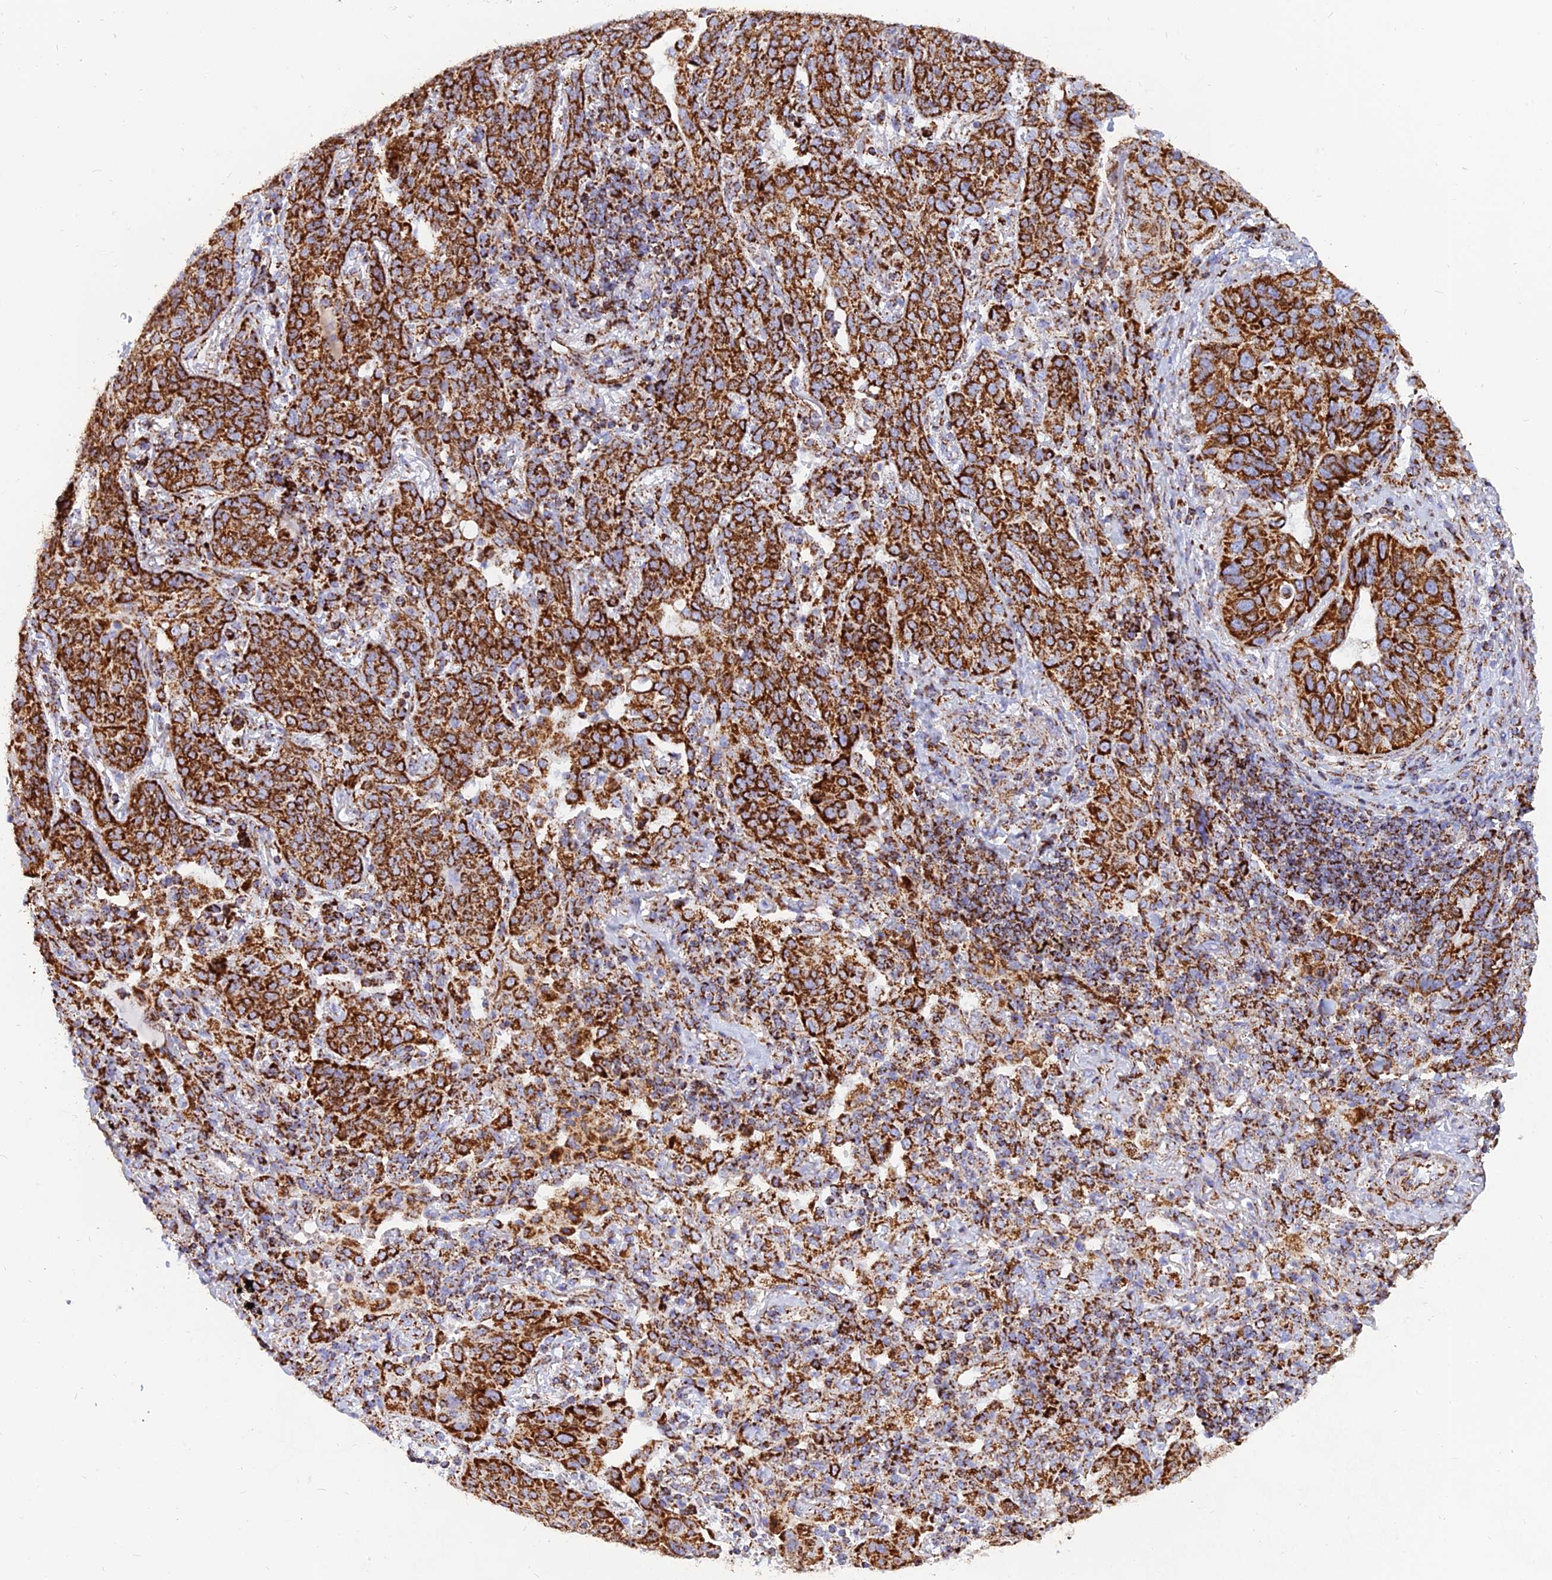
{"staining": {"intensity": "strong", "quantity": ">75%", "location": "cytoplasmic/membranous"}, "tissue": "lung cancer", "cell_type": "Tumor cells", "image_type": "cancer", "snomed": [{"axis": "morphology", "description": "Squamous cell carcinoma, NOS"}, {"axis": "topography", "description": "Lung"}], "caption": "Tumor cells demonstrate strong cytoplasmic/membranous staining in approximately >75% of cells in lung squamous cell carcinoma. The staining was performed using DAB, with brown indicating positive protein expression. Nuclei are stained blue with hematoxylin.", "gene": "NDUFB6", "patient": {"sex": "female", "age": 70}}